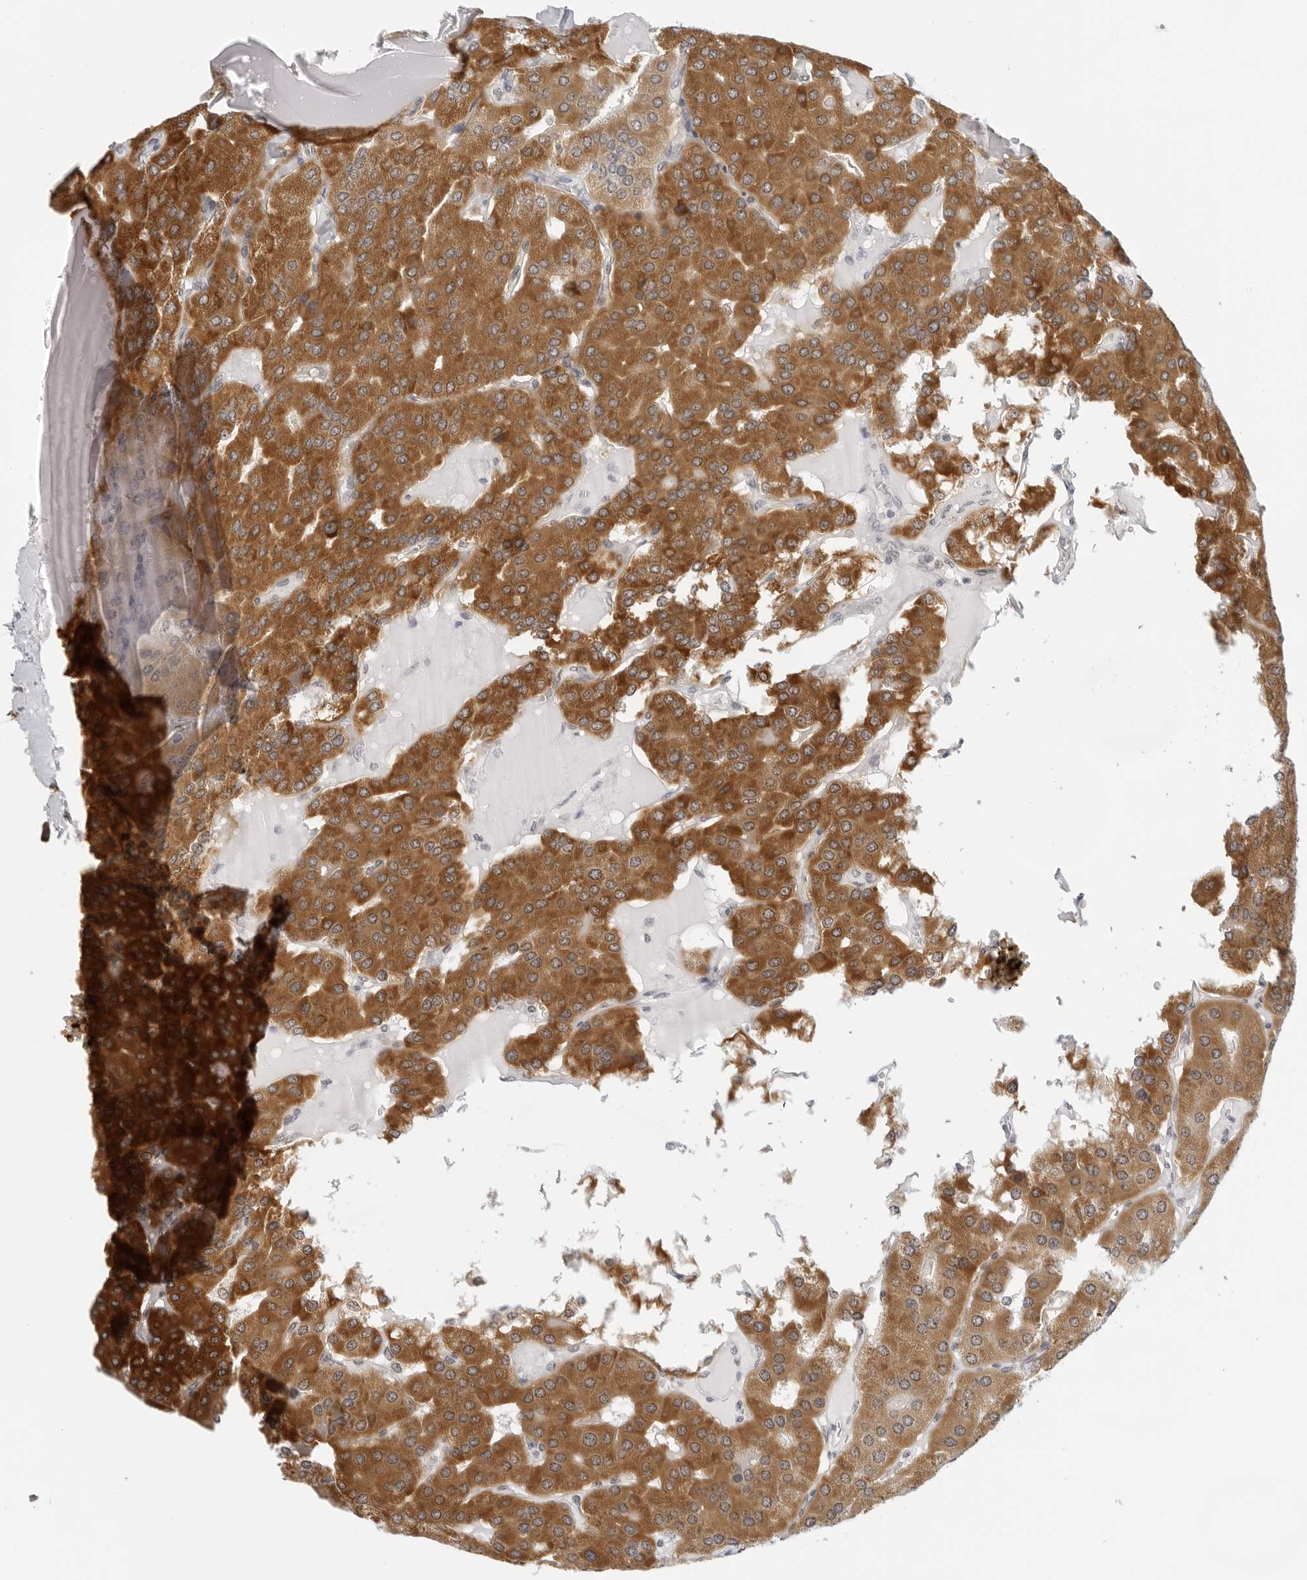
{"staining": {"intensity": "moderate", "quantity": ">75%", "location": "cytoplasmic/membranous"}, "tissue": "parathyroid gland", "cell_type": "Glandular cells", "image_type": "normal", "snomed": [{"axis": "morphology", "description": "Normal tissue, NOS"}, {"axis": "morphology", "description": "Adenoma, NOS"}, {"axis": "topography", "description": "Parathyroid gland"}], "caption": "Immunohistochemistry micrograph of normal parathyroid gland stained for a protein (brown), which reveals medium levels of moderate cytoplasmic/membranous staining in approximately >75% of glandular cells.", "gene": "CIART", "patient": {"sex": "female", "age": 86}}